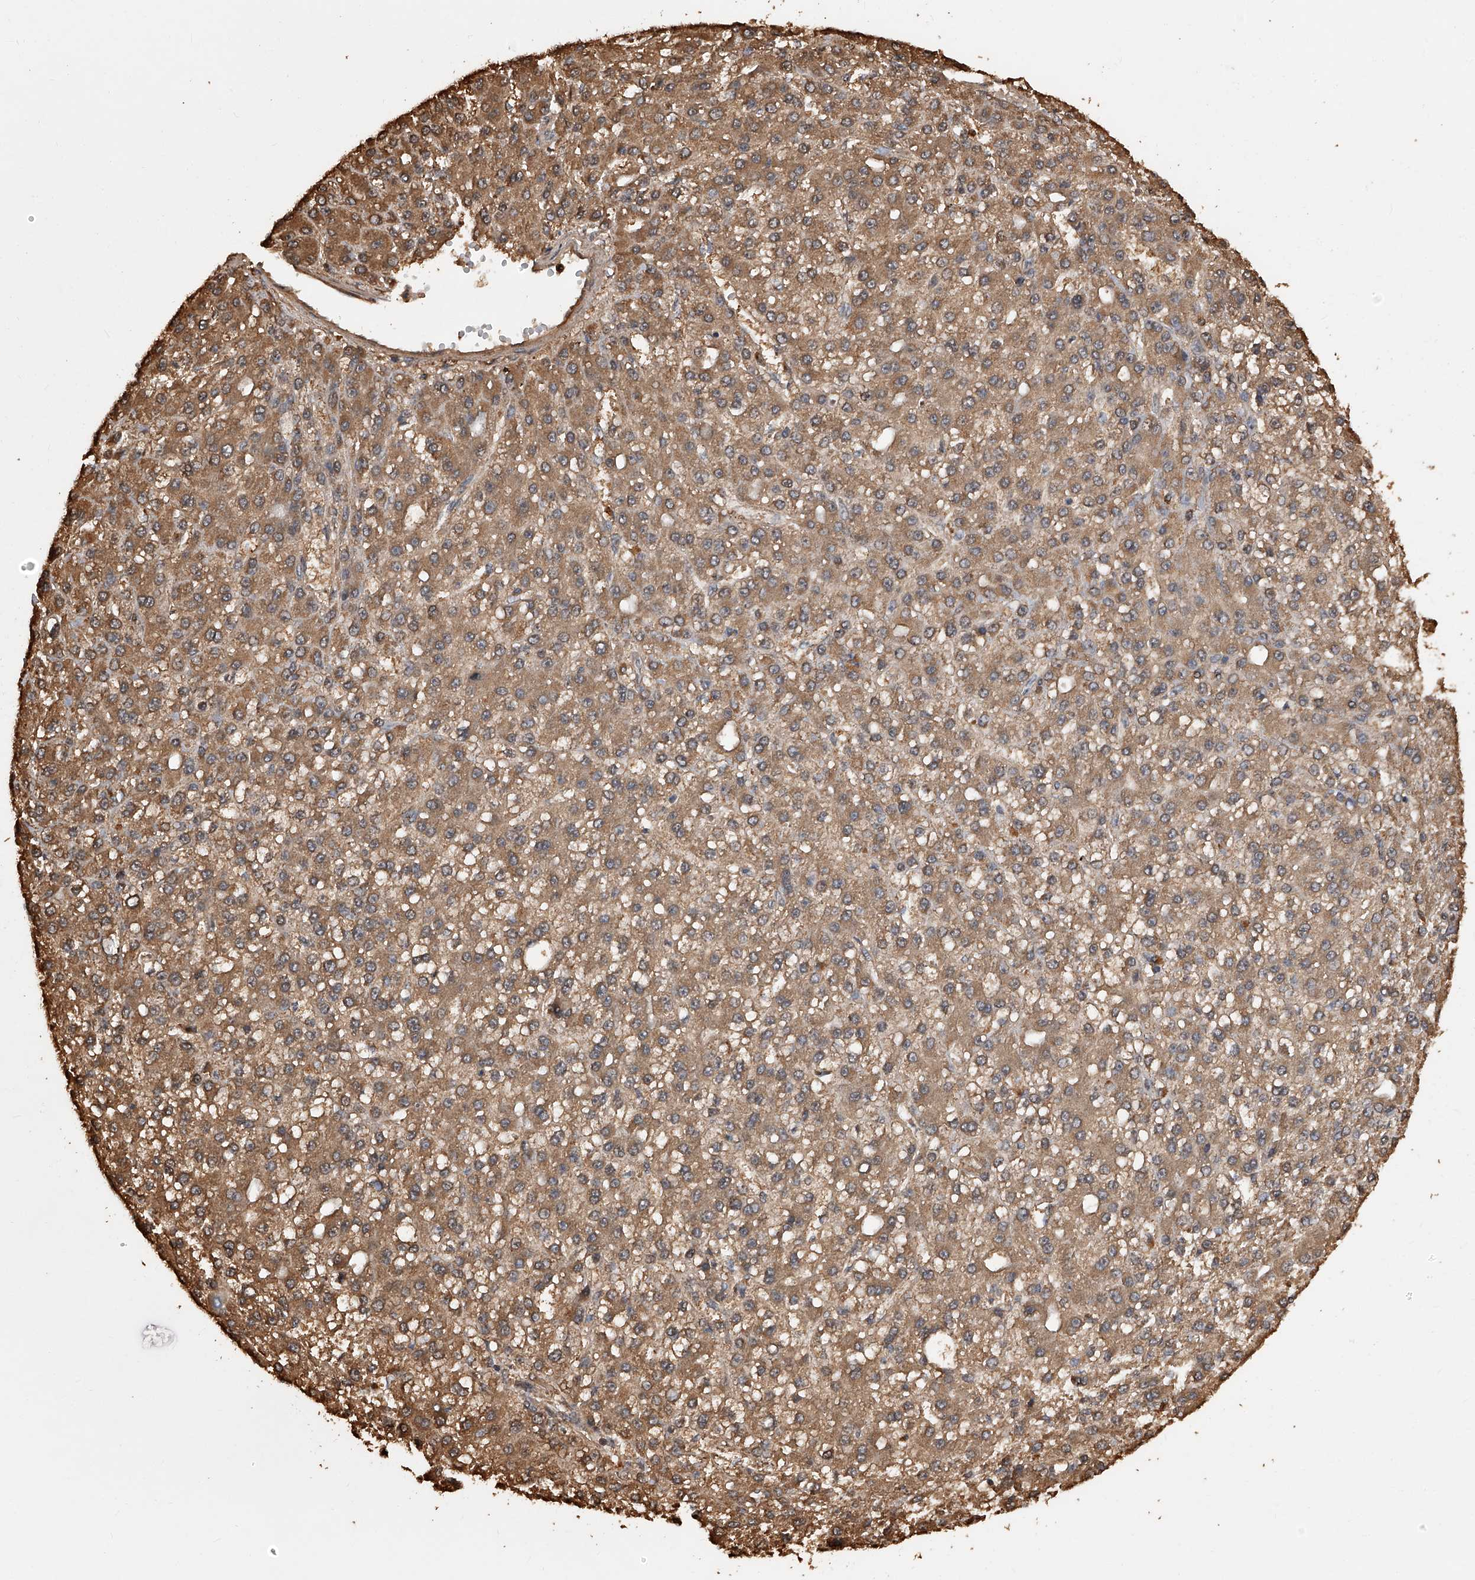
{"staining": {"intensity": "moderate", "quantity": ">75%", "location": "cytoplasmic/membranous"}, "tissue": "liver cancer", "cell_type": "Tumor cells", "image_type": "cancer", "snomed": [{"axis": "morphology", "description": "Carcinoma, Hepatocellular, NOS"}, {"axis": "topography", "description": "Liver"}], "caption": "Moderate cytoplasmic/membranous positivity is seen in approximately >75% of tumor cells in liver cancer. The staining is performed using DAB (3,3'-diaminobenzidine) brown chromogen to label protein expression. The nuclei are counter-stained blue using hematoxylin.", "gene": "GMDS", "patient": {"sex": "male", "age": 67}}